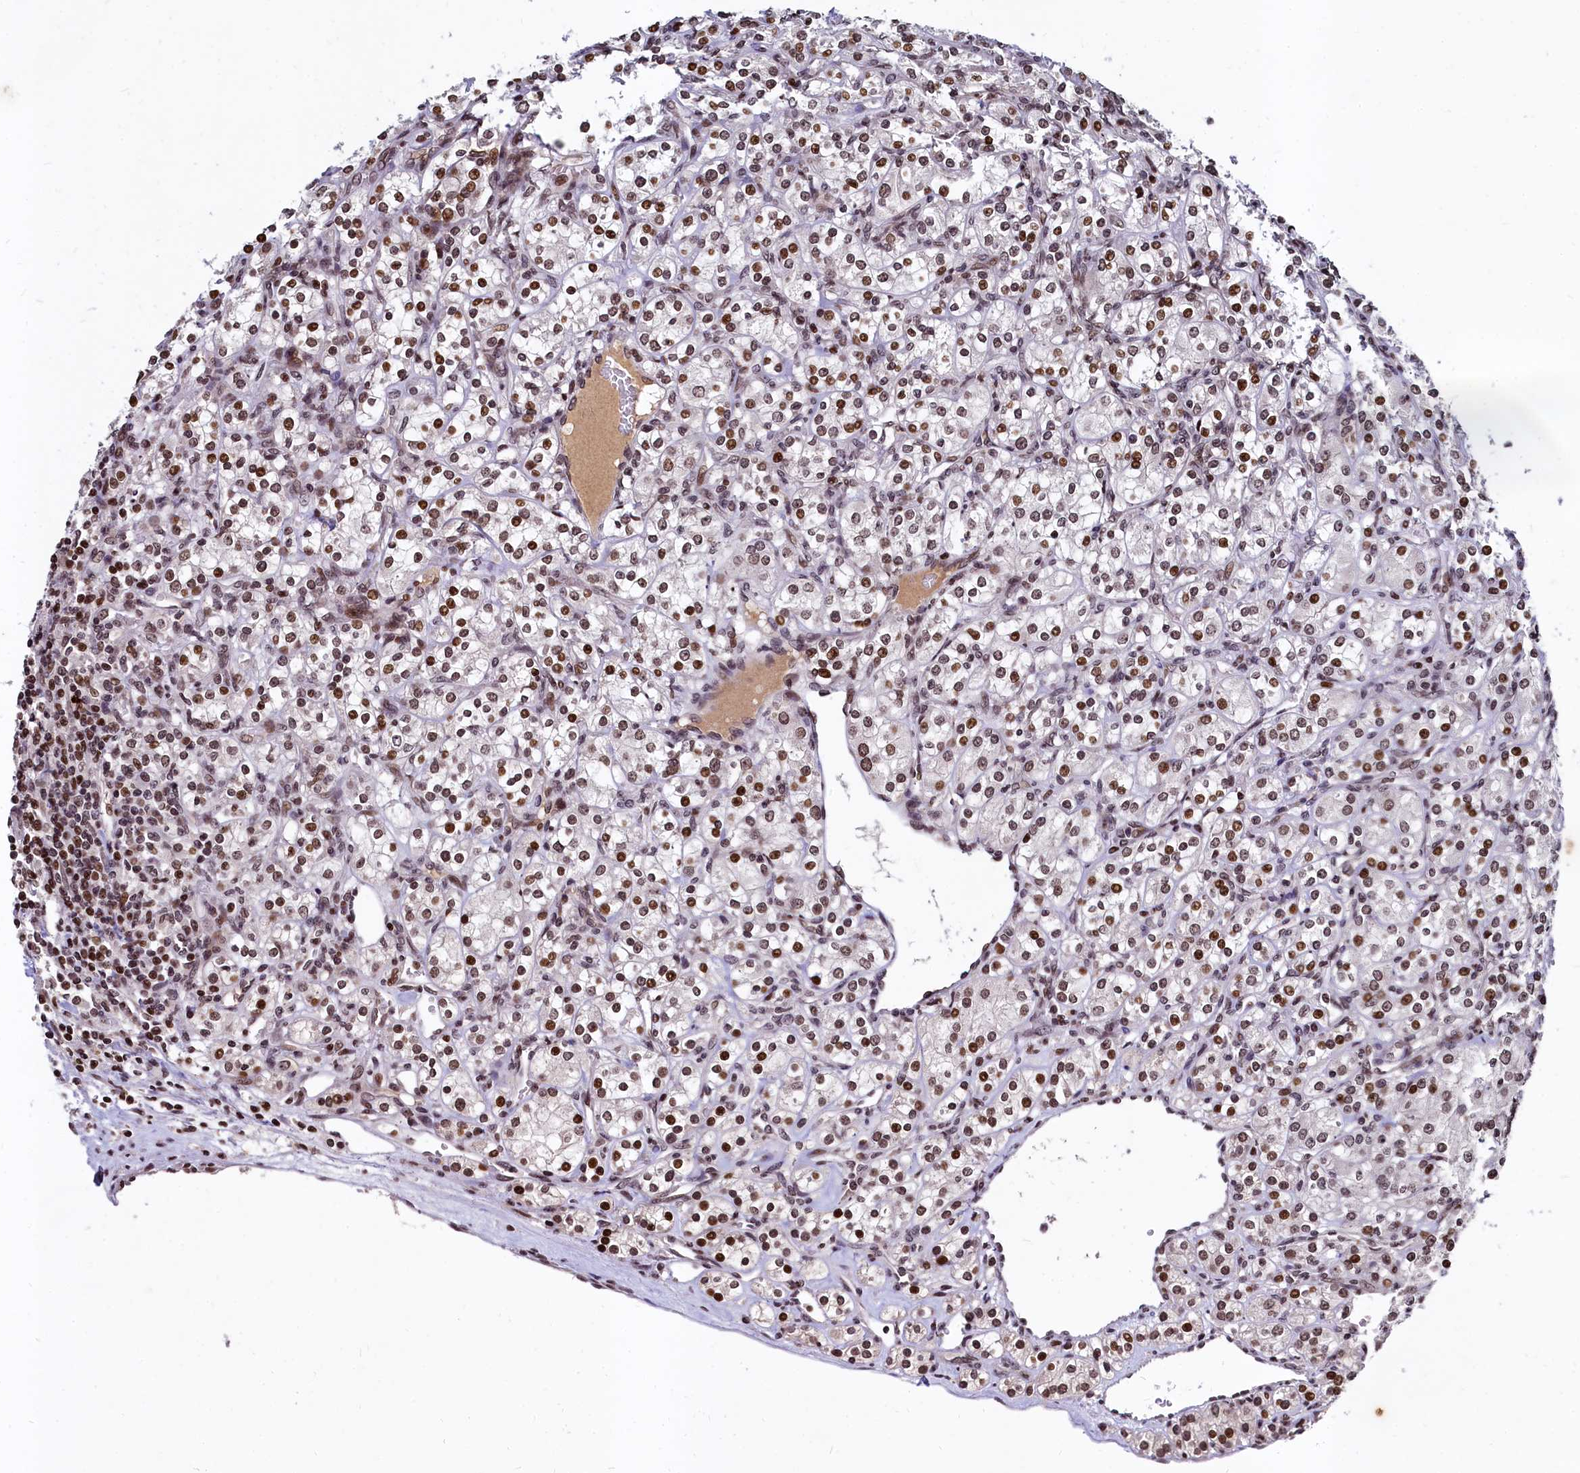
{"staining": {"intensity": "moderate", "quantity": ">75%", "location": "nuclear"}, "tissue": "renal cancer", "cell_type": "Tumor cells", "image_type": "cancer", "snomed": [{"axis": "morphology", "description": "Adenocarcinoma, NOS"}, {"axis": "topography", "description": "Kidney"}], "caption": "DAB immunohistochemical staining of adenocarcinoma (renal) displays moderate nuclear protein staining in approximately >75% of tumor cells.", "gene": "FAM217B", "patient": {"sex": "male", "age": 77}}